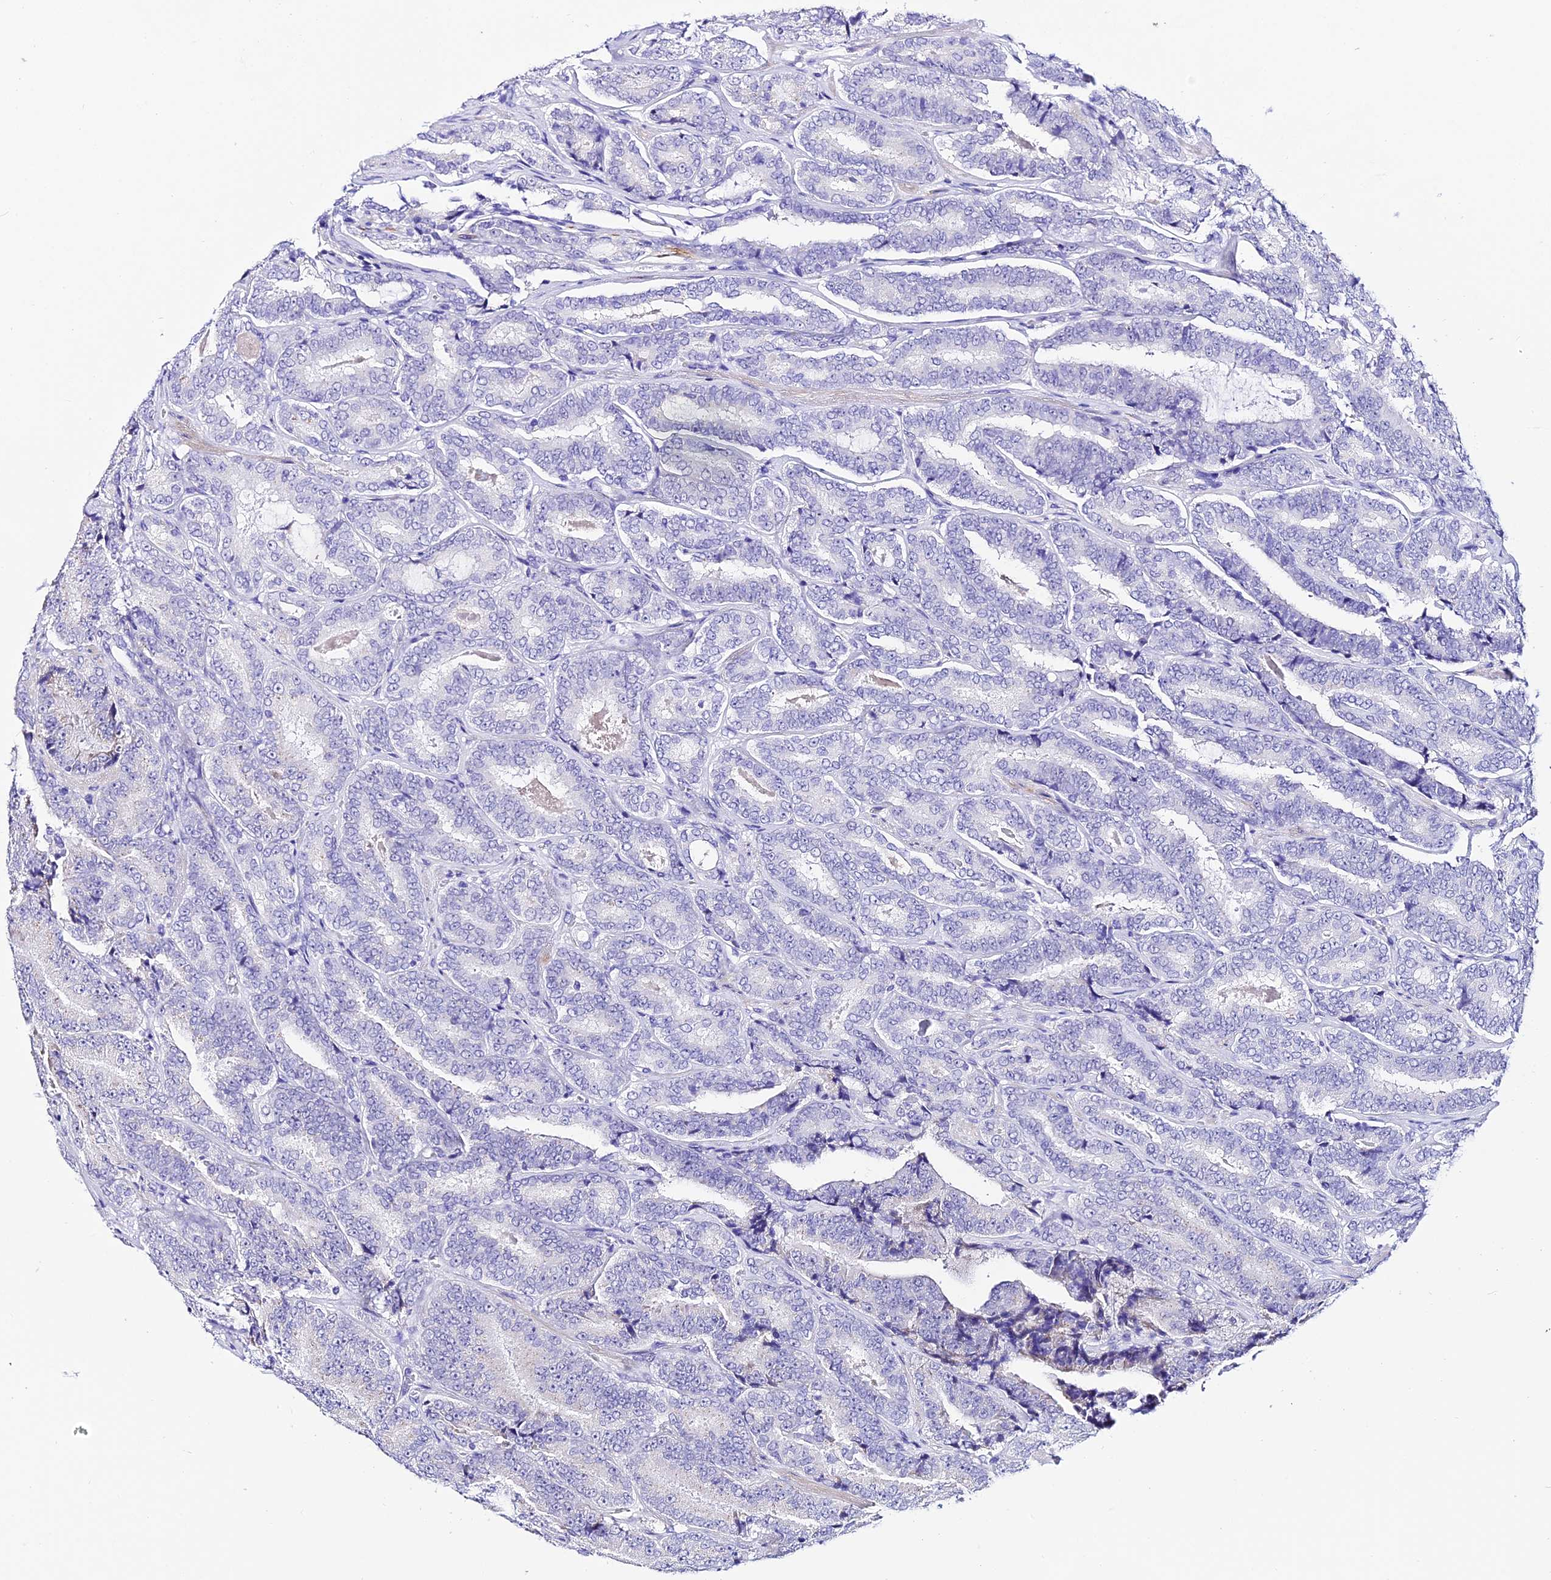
{"staining": {"intensity": "negative", "quantity": "none", "location": "none"}, "tissue": "prostate cancer", "cell_type": "Tumor cells", "image_type": "cancer", "snomed": [{"axis": "morphology", "description": "Adenocarcinoma, High grade"}, {"axis": "topography", "description": "Prostate"}], "caption": "Tumor cells show no significant protein staining in prostate cancer.", "gene": "DEFB106A", "patient": {"sex": "male", "age": 72}}